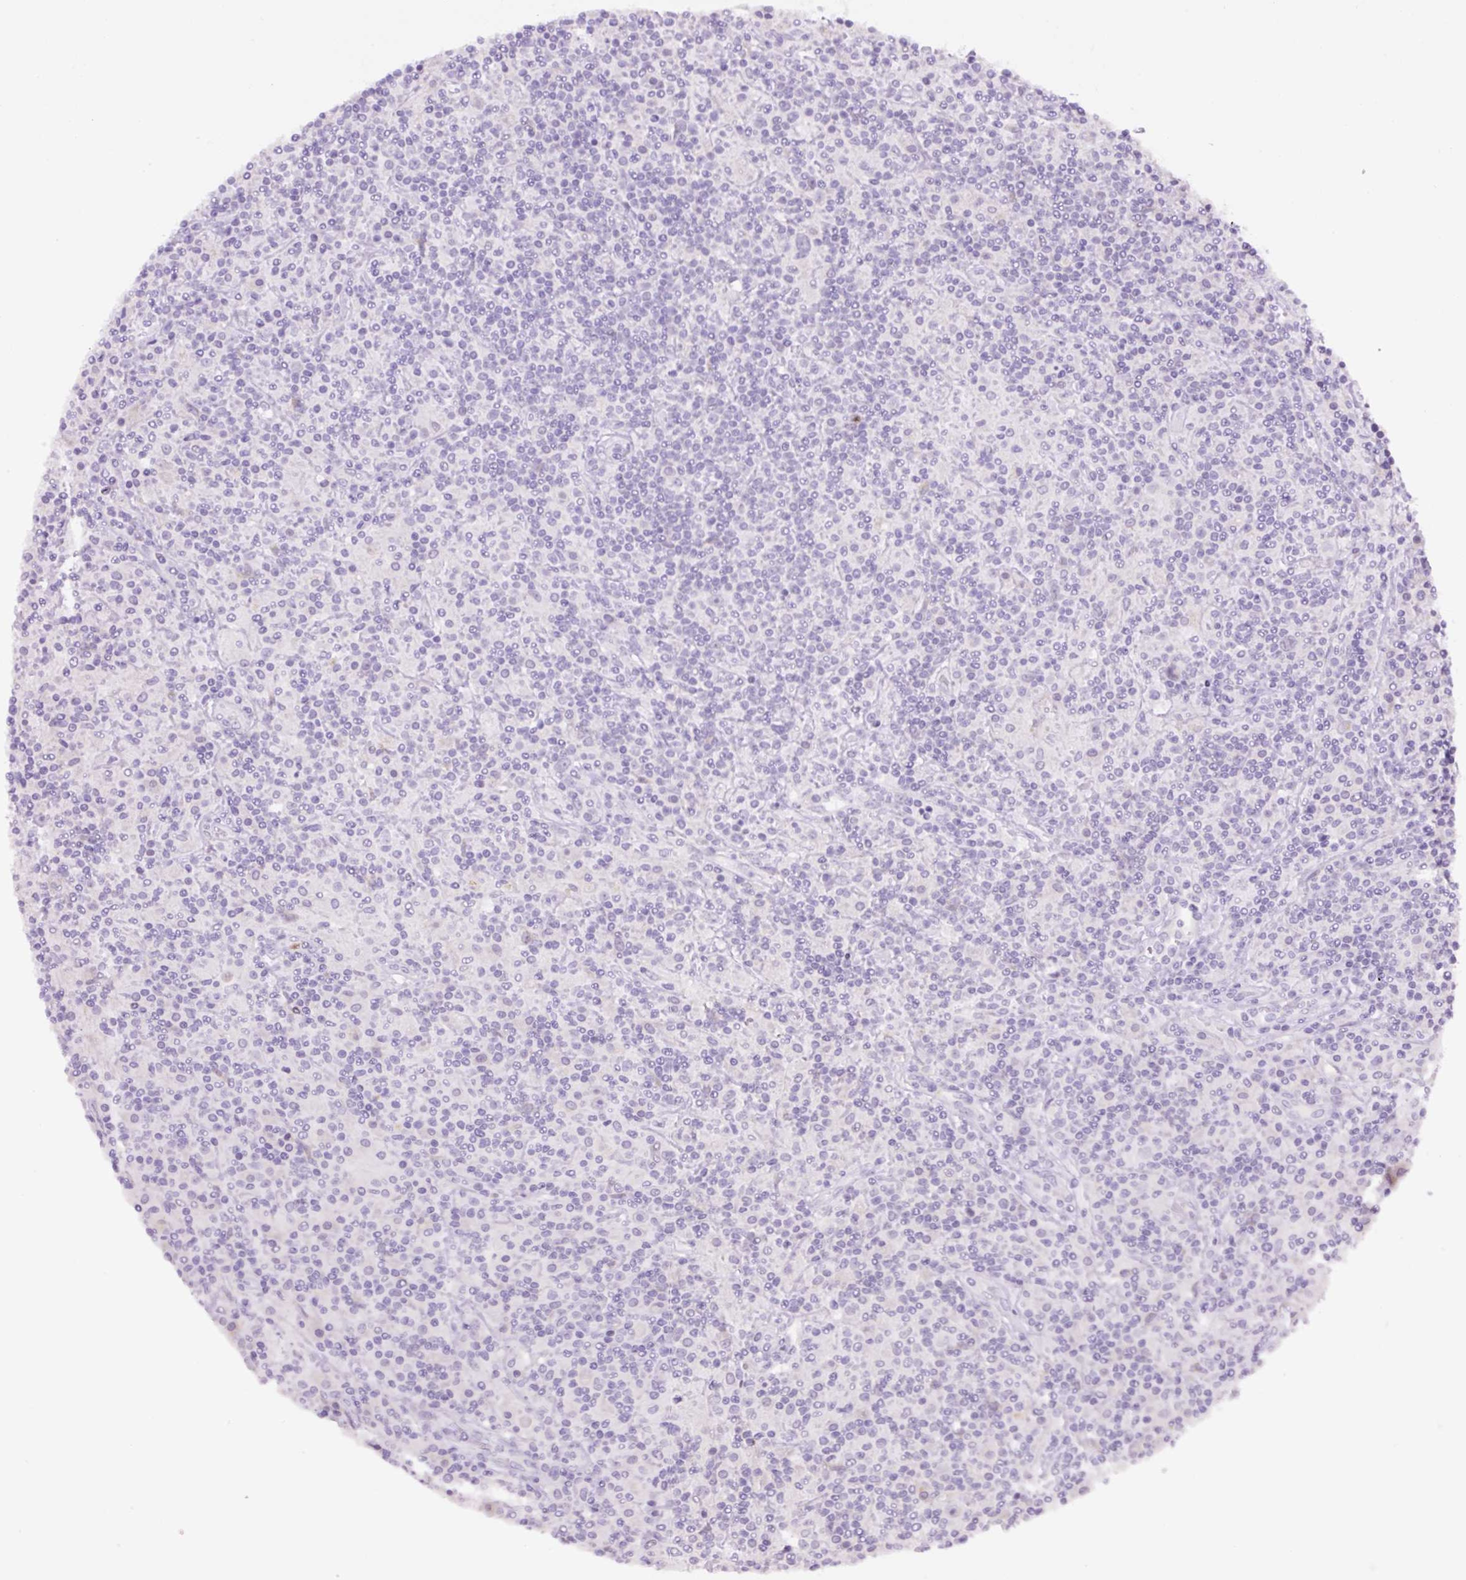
{"staining": {"intensity": "negative", "quantity": "none", "location": "none"}, "tissue": "lymphoma", "cell_type": "Tumor cells", "image_type": "cancer", "snomed": [{"axis": "morphology", "description": "Hodgkin's disease, NOS"}, {"axis": "topography", "description": "Lymph node"}], "caption": "DAB immunohistochemical staining of Hodgkin's disease exhibits no significant positivity in tumor cells. (DAB (3,3'-diaminobenzidine) immunohistochemistry (IHC) with hematoxylin counter stain).", "gene": "MFSD3", "patient": {"sex": "male", "age": 70}}